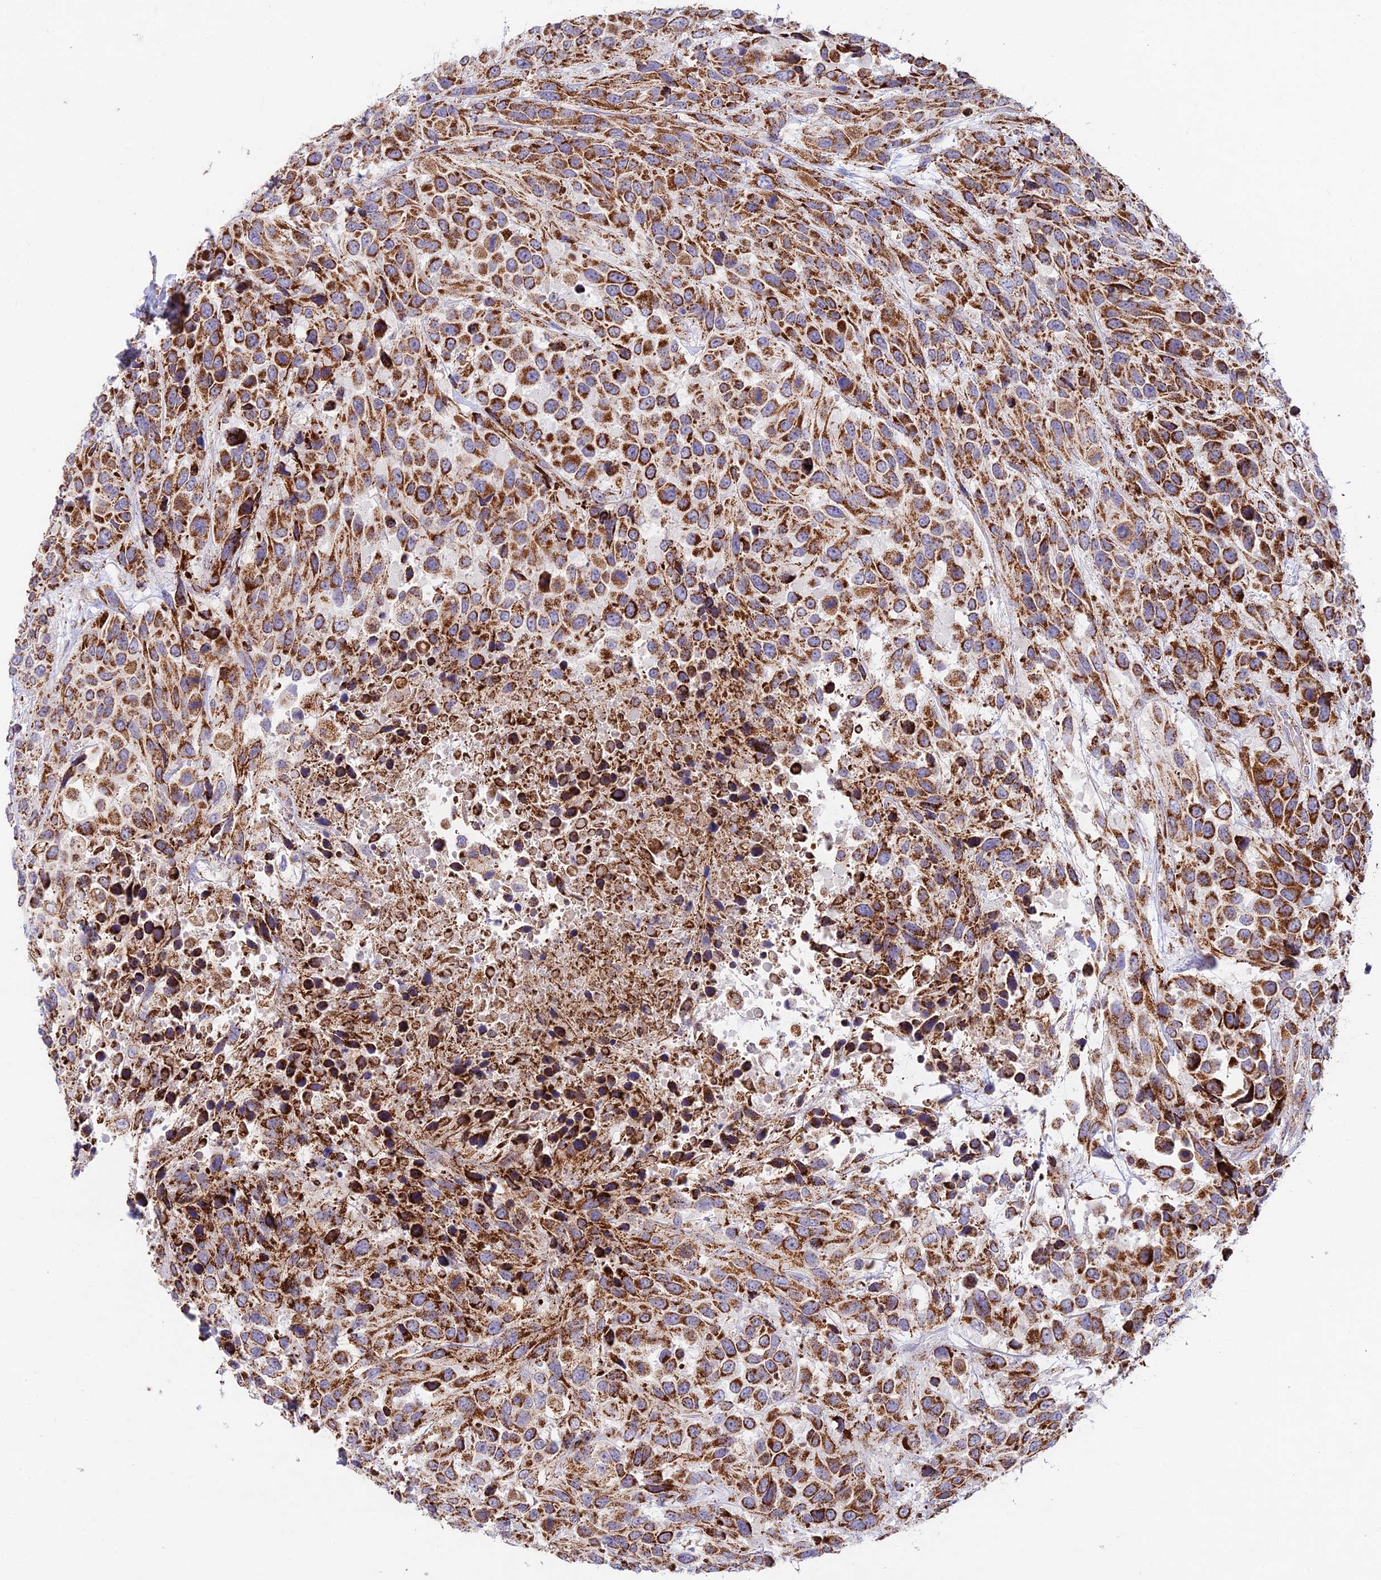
{"staining": {"intensity": "strong", "quantity": ">75%", "location": "cytoplasmic/membranous"}, "tissue": "urothelial cancer", "cell_type": "Tumor cells", "image_type": "cancer", "snomed": [{"axis": "morphology", "description": "Urothelial carcinoma, High grade"}, {"axis": "topography", "description": "Urinary bladder"}], "caption": "High-magnification brightfield microscopy of urothelial carcinoma (high-grade) stained with DAB (brown) and counterstained with hematoxylin (blue). tumor cells exhibit strong cytoplasmic/membranous expression is seen in approximately>75% of cells.", "gene": "KHDC3L", "patient": {"sex": "female", "age": 70}}